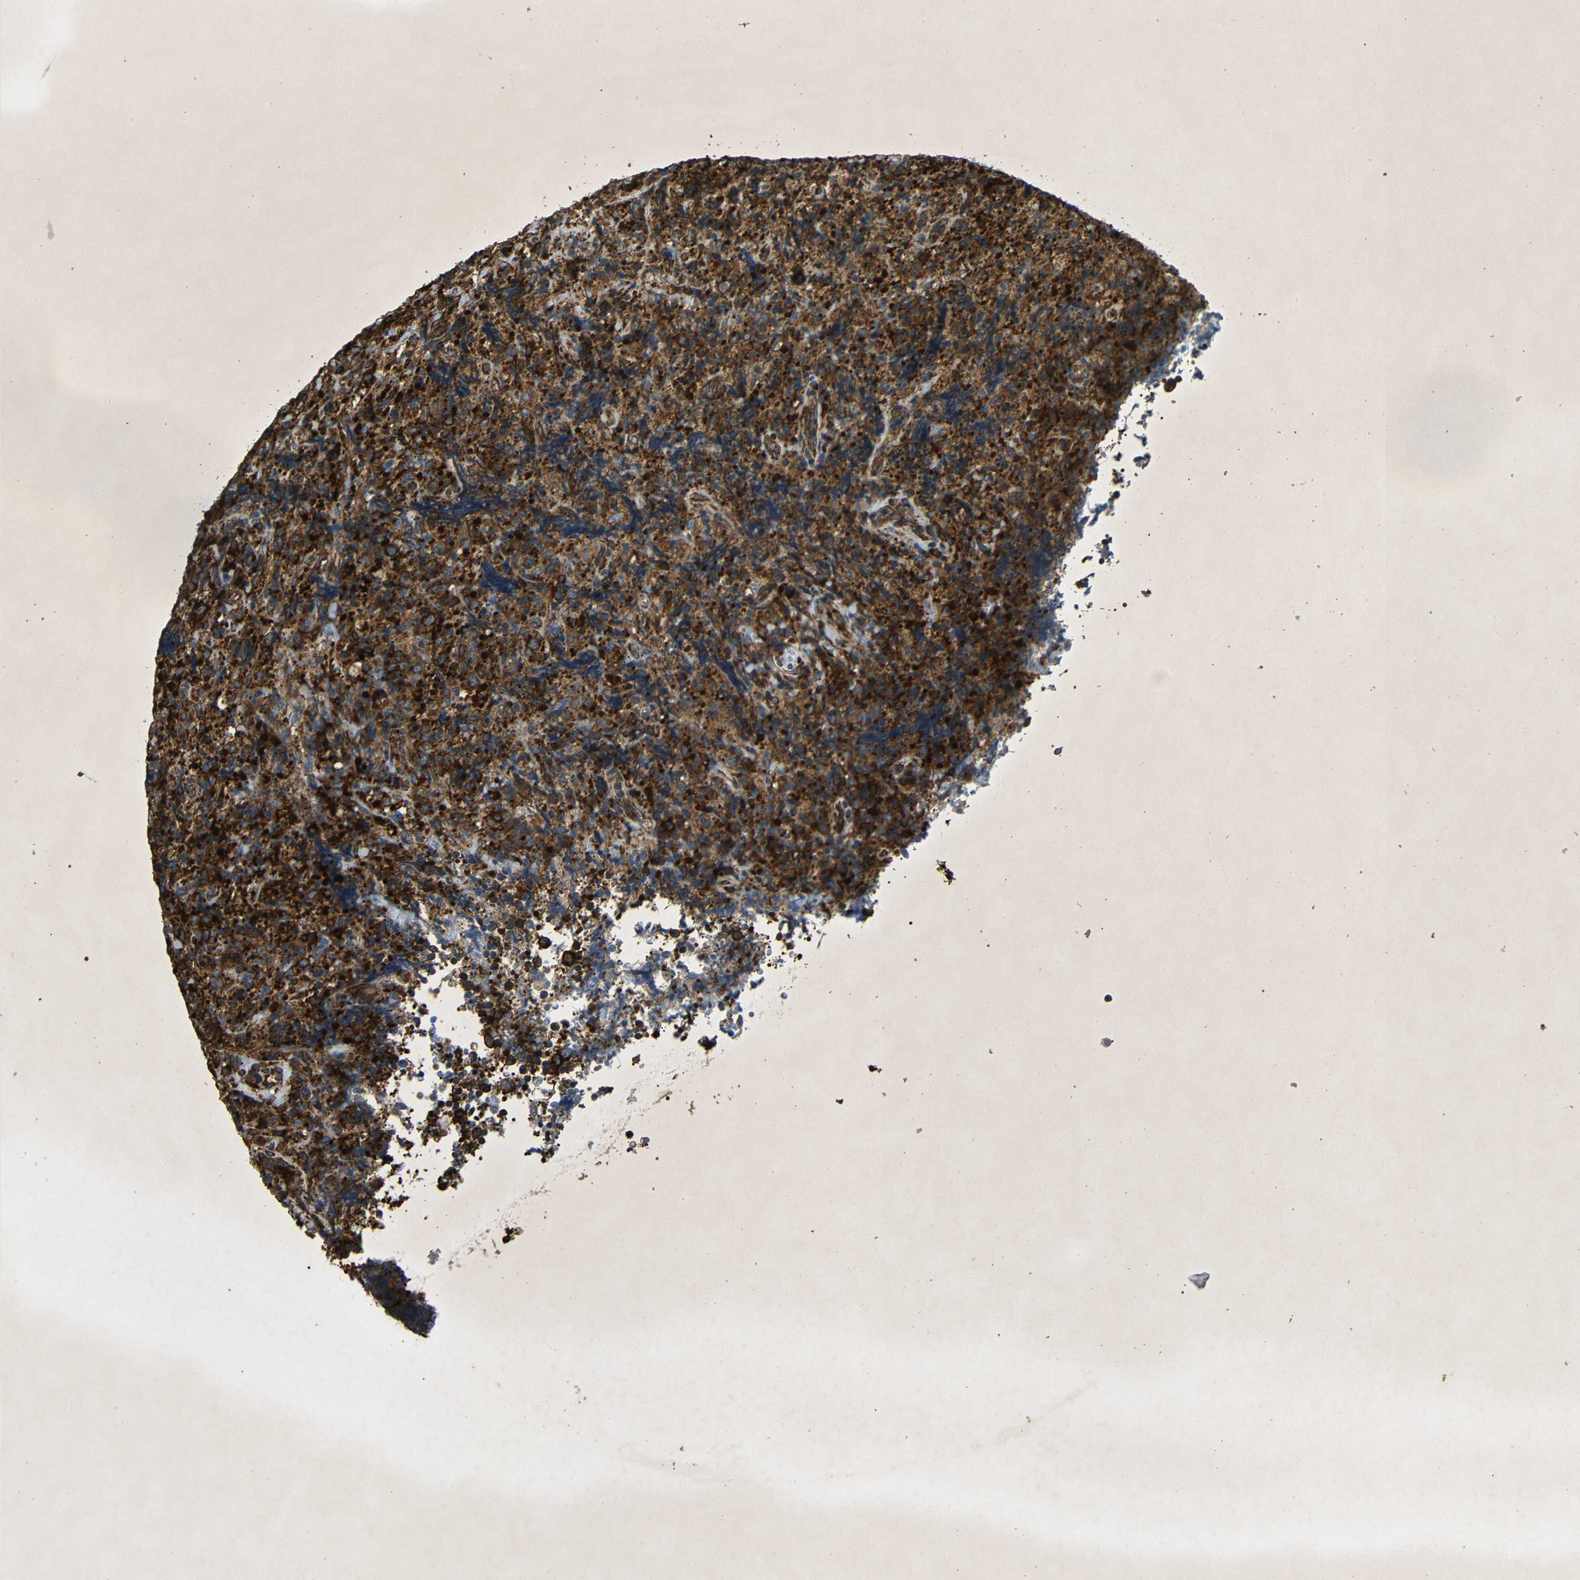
{"staining": {"intensity": "strong", "quantity": ">75%", "location": "cytoplasmic/membranous"}, "tissue": "lymphoma", "cell_type": "Tumor cells", "image_type": "cancer", "snomed": [{"axis": "morphology", "description": "Malignant lymphoma, non-Hodgkin's type, High grade"}, {"axis": "topography", "description": "Tonsil"}], "caption": "Human lymphoma stained with a brown dye displays strong cytoplasmic/membranous positive staining in about >75% of tumor cells.", "gene": "BTF3", "patient": {"sex": "female", "age": 36}}